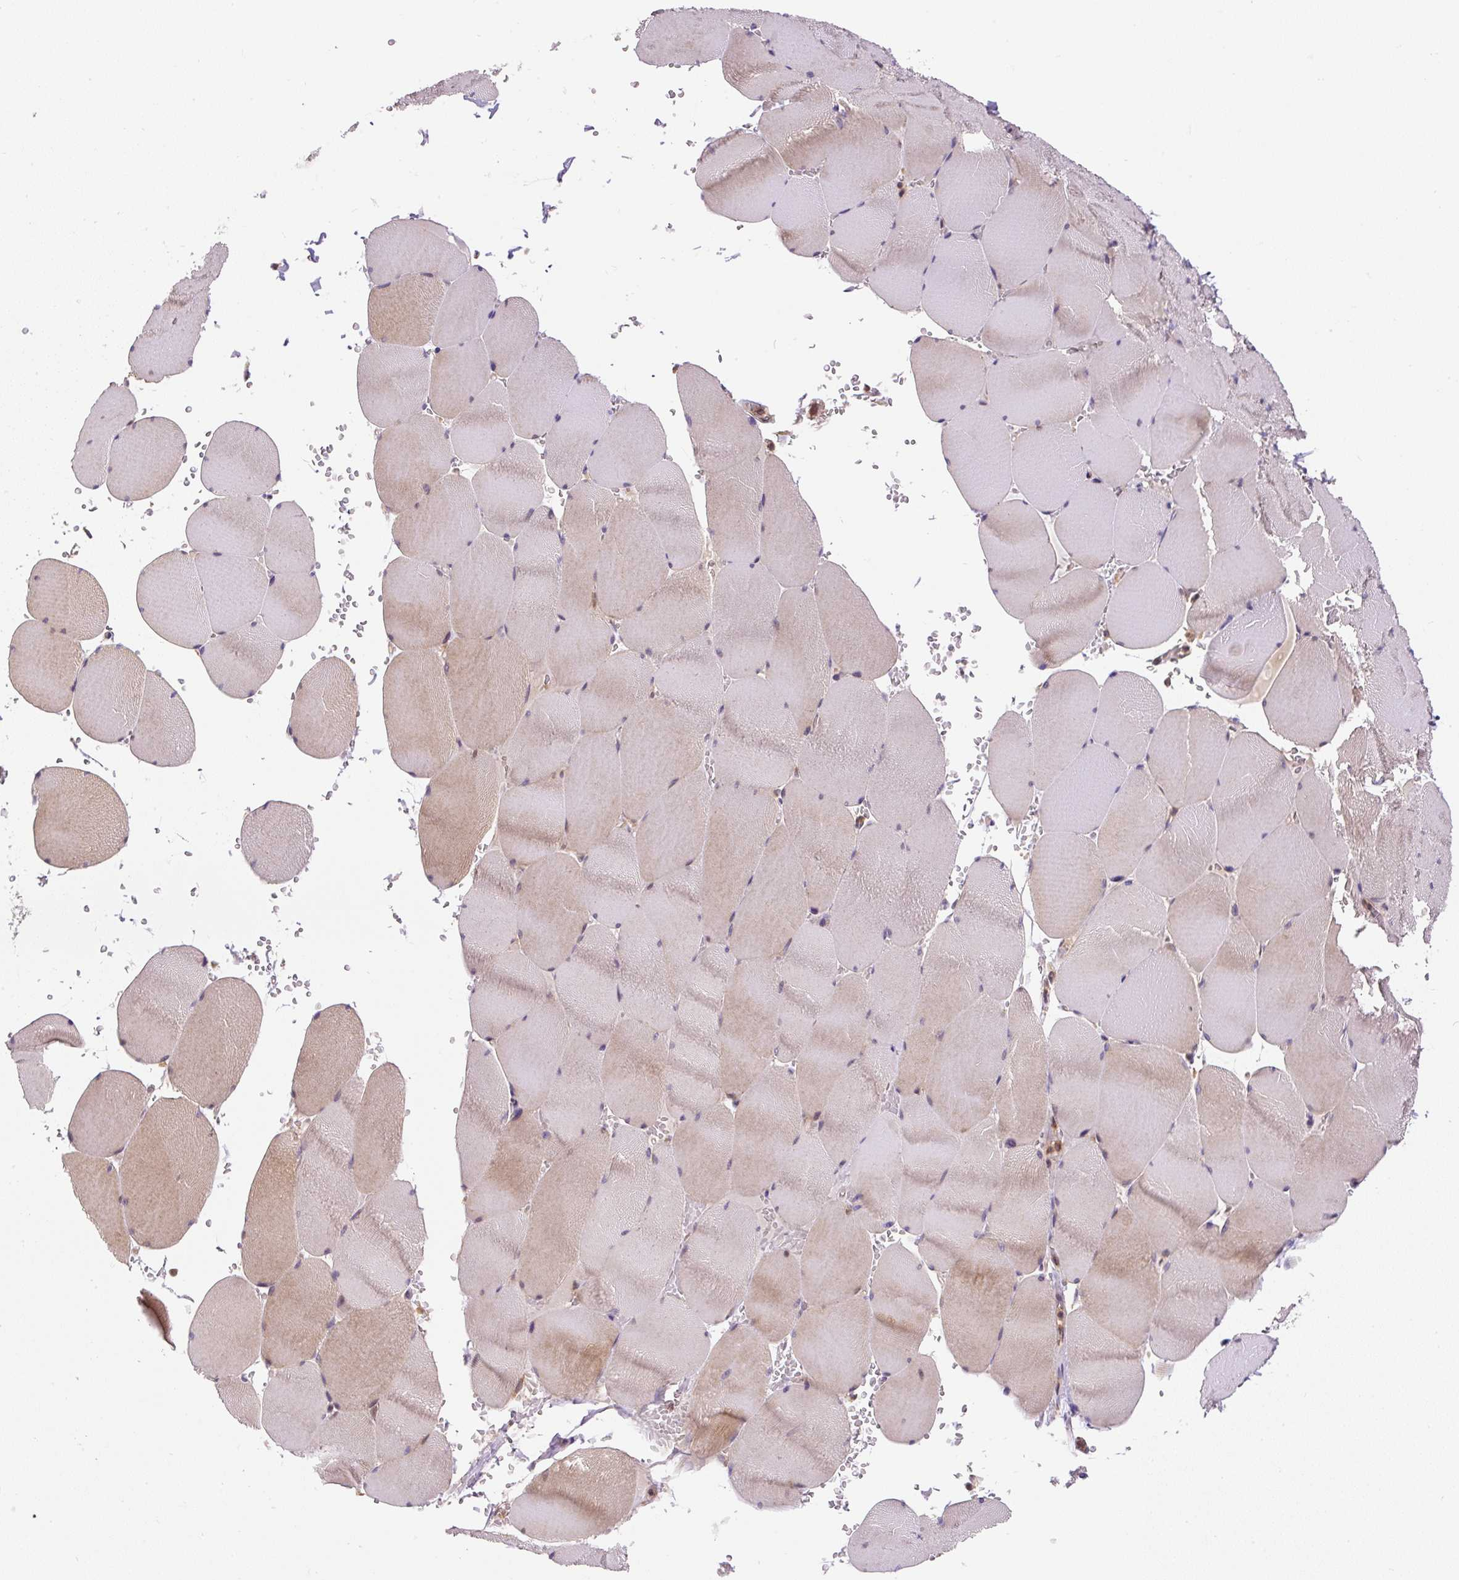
{"staining": {"intensity": "moderate", "quantity": "25%-75%", "location": "cytoplasmic/membranous"}, "tissue": "skeletal muscle", "cell_type": "Myocytes", "image_type": "normal", "snomed": [{"axis": "morphology", "description": "Normal tissue, NOS"}, {"axis": "topography", "description": "Skeletal muscle"}, {"axis": "topography", "description": "Head-Neck"}], "caption": "This photomicrograph reveals IHC staining of benign skeletal muscle, with medium moderate cytoplasmic/membranous positivity in approximately 25%-75% of myocytes.", "gene": "CCDC28A", "patient": {"sex": "male", "age": 66}}